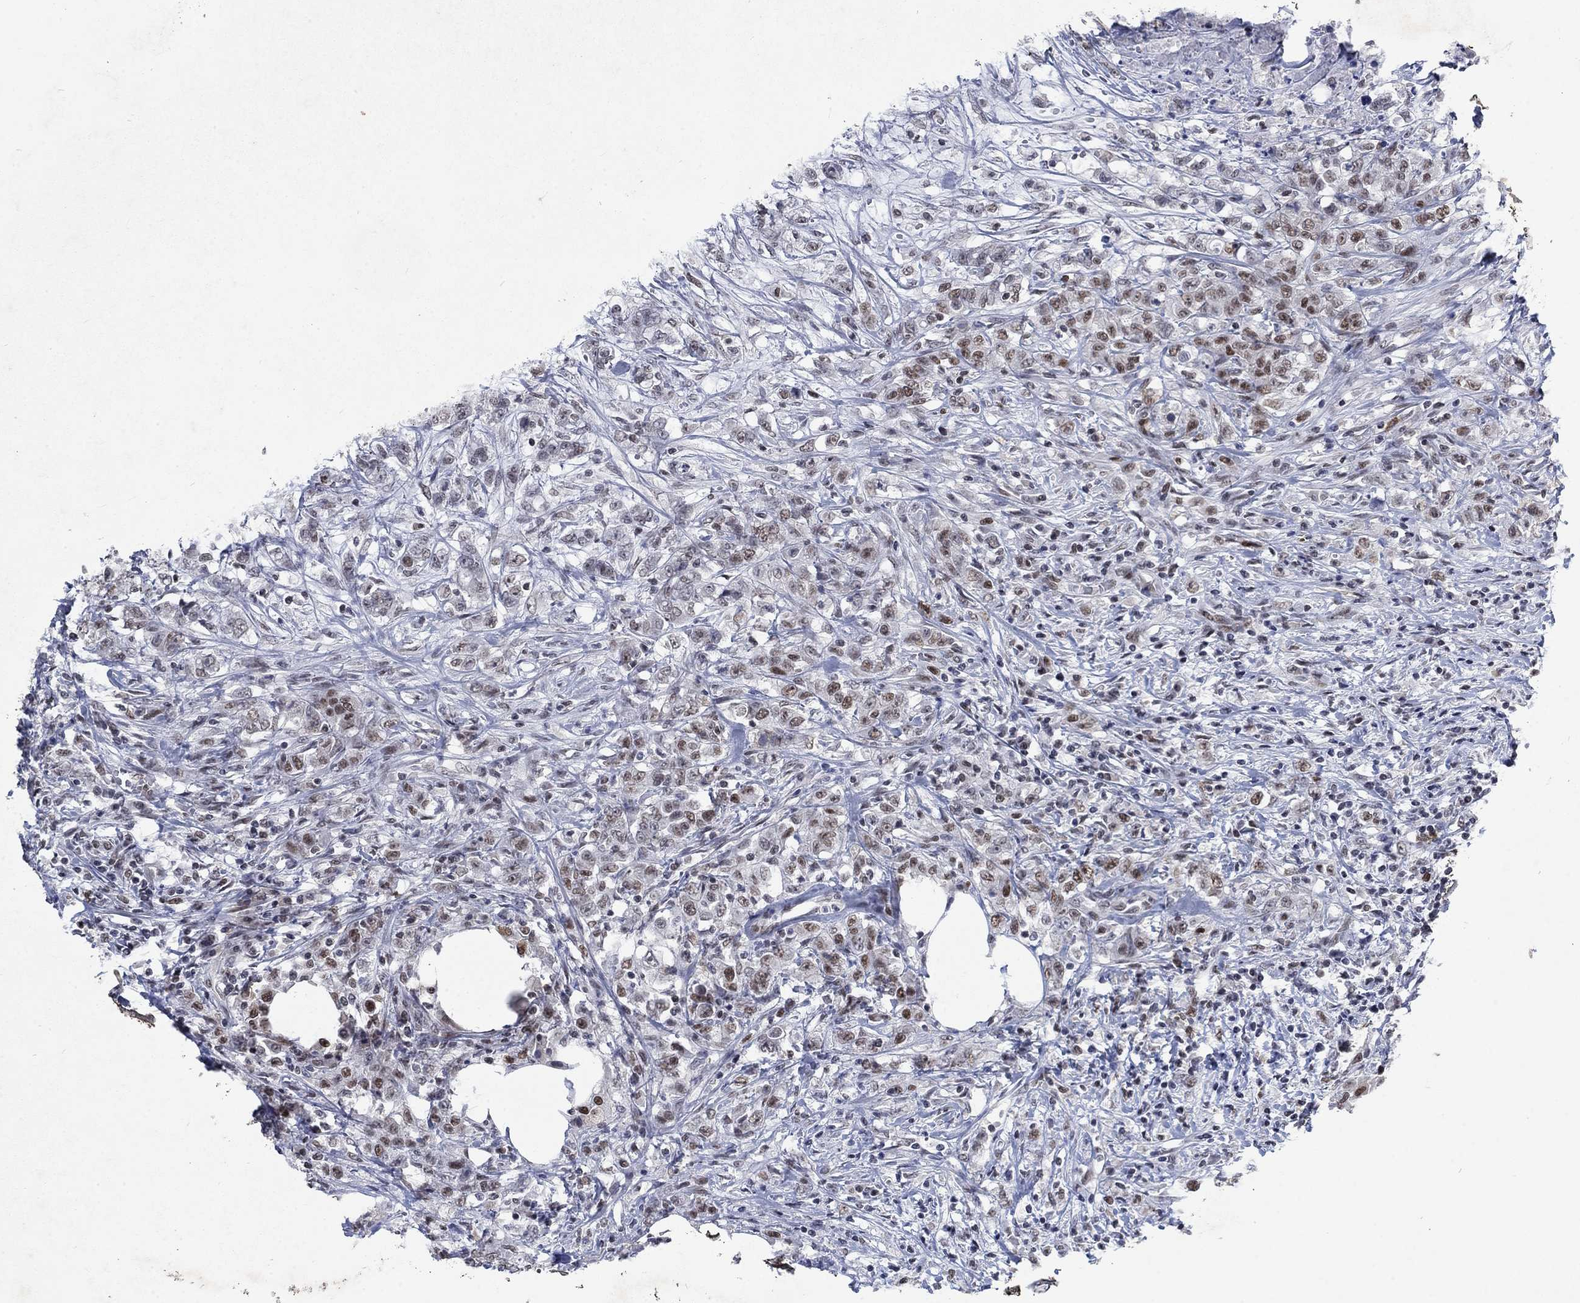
{"staining": {"intensity": "moderate", "quantity": "25%-75%", "location": "nuclear"}, "tissue": "colorectal cancer", "cell_type": "Tumor cells", "image_type": "cancer", "snomed": [{"axis": "morphology", "description": "Adenocarcinoma, NOS"}, {"axis": "topography", "description": "Colon"}], "caption": "Immunohistochemical staining of colorectal cancer (adenocarcinoma) demonstrates moderate nuclear protein staining in about 25%-75% of tumor cells. The staining was performed using DAB (3,3'-diaminobenzidine) to visualize the protein expression in brown, while the nuclei were stained in blue with hematoxylin (Magnification: 20x).", "gene": "HCFC1", "patient": {"sex": "female", "age": 48}}